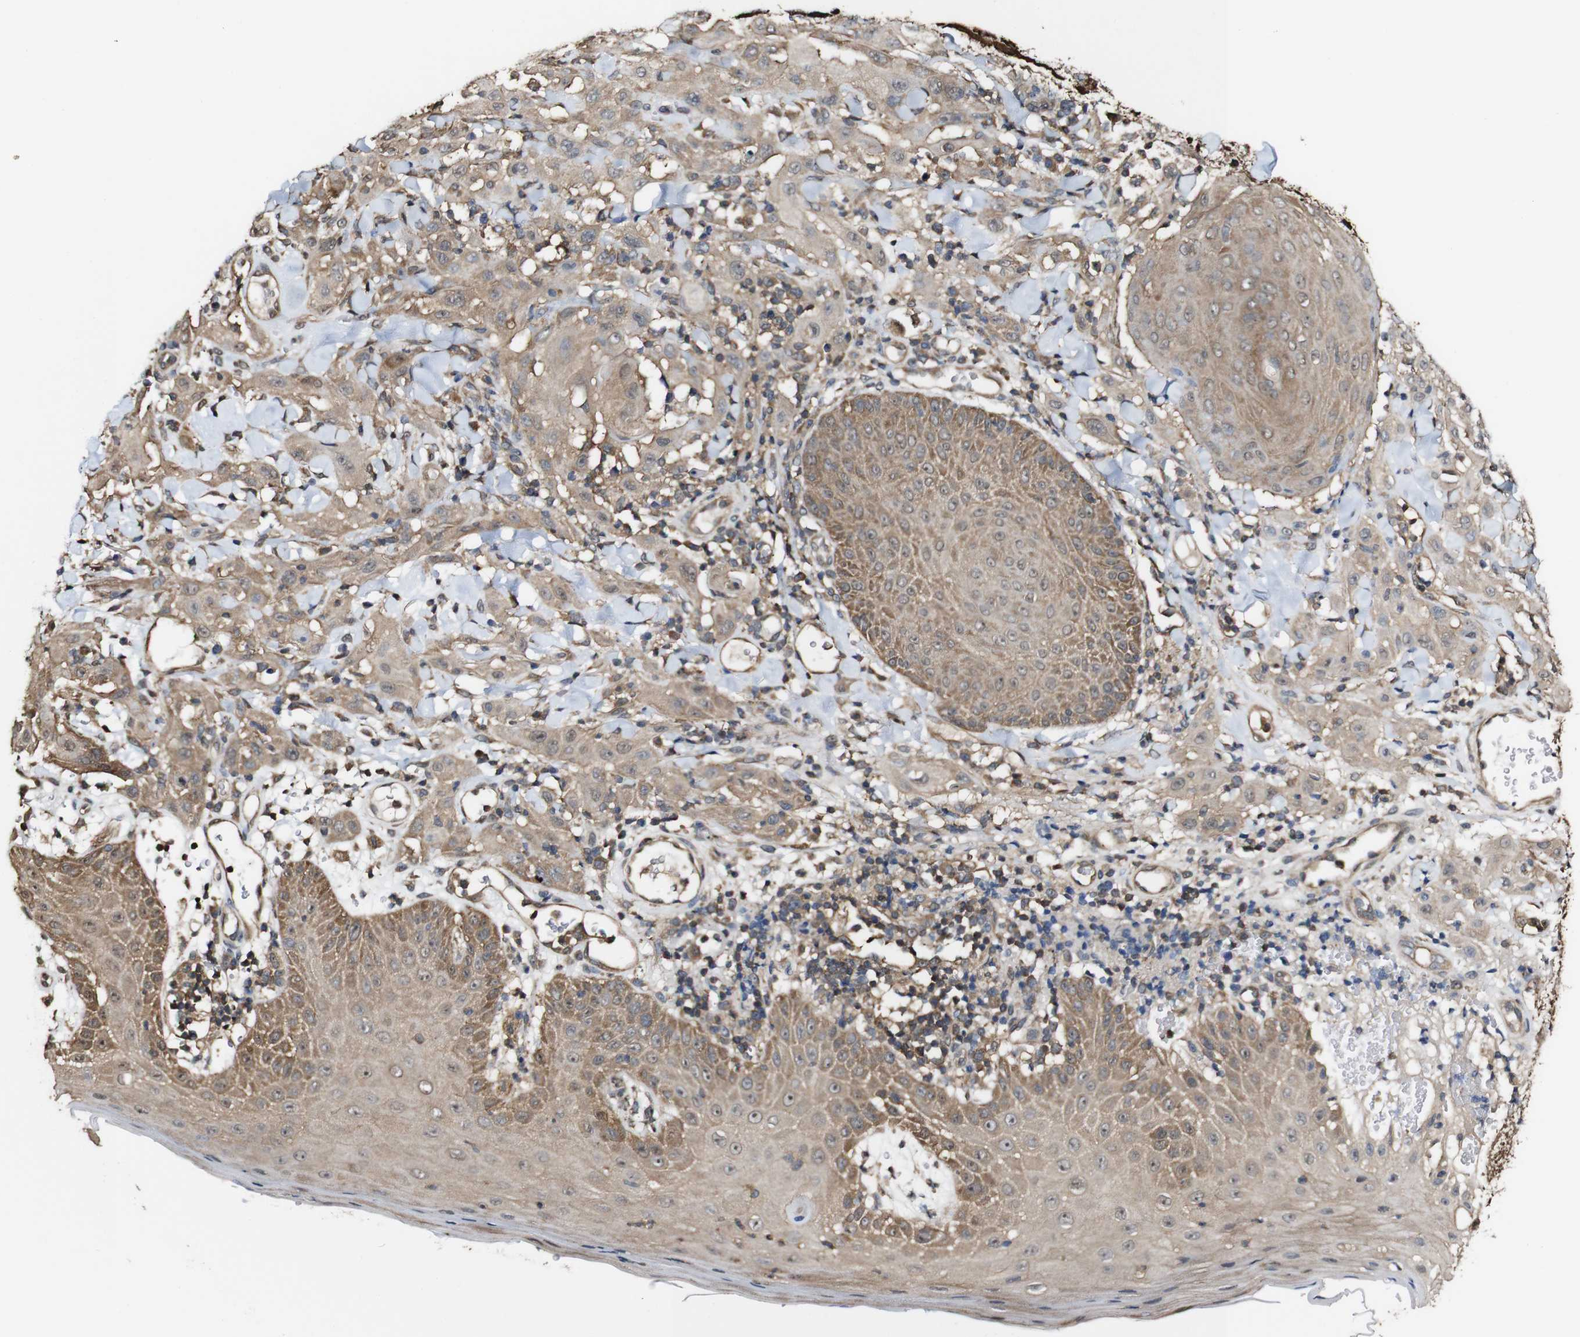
{"staining": {"intensity": "moderate", "quantity": ">75%", "location": "cytoplasmic/membranous"}, "tissue": "skin cancer", "cell_type": "Tumor cells", "image_type": "cancer", "snomed": [{"axis": "morphology", "description": "Squamous cell carcinoma, NOS"}, {"axis": "topography", "description": "Skin"}], "caption": "Moderate cytoplasmic/membranous positivity is present in about >75% of tumor cells in skin cancer.", "gene": "PTPRR", "patient": {"sex": "male", "age": 24}}